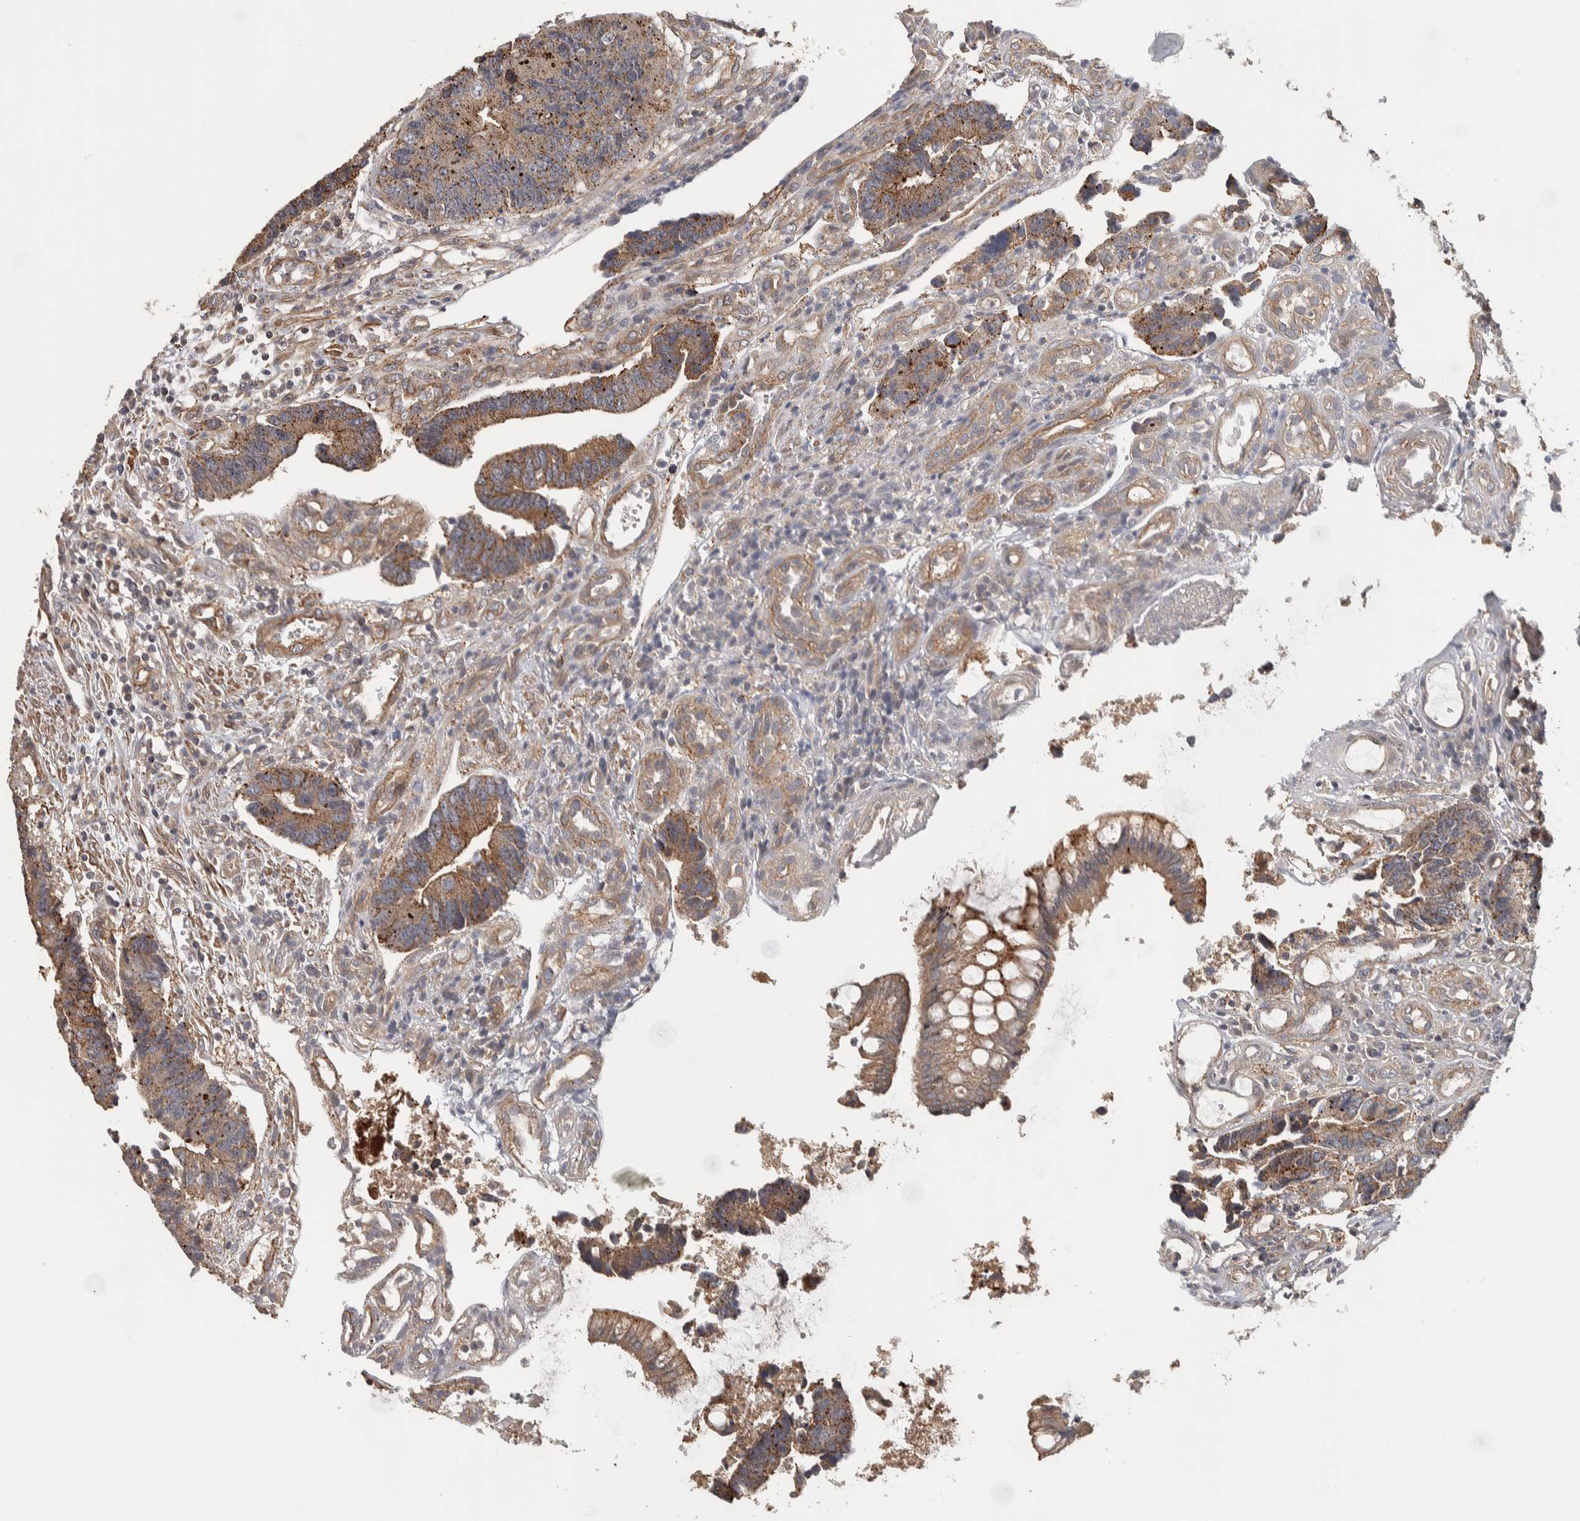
{"staining": {"intensity": "moderate", "quantity": ">75%", "location": "cytoplasmic/membranous"}, "tissue": "colorectal cancer", "cell_type": "Tumor cells", "image_type": "cancer", "snomed": [{"axis": "morphology", "description": "Adenocarcinoma, NOS"}, {"axis": "topography", "description": "Rectum"}], "caption": "Colorectal cancer (adenocarcinoma) tissue demonstrates moderate cytoplasmic/membranous positivity in approximately >75% of tumor cells", "gene": "CHMP4C", "patient": {"sex": "male", "age": 84}}